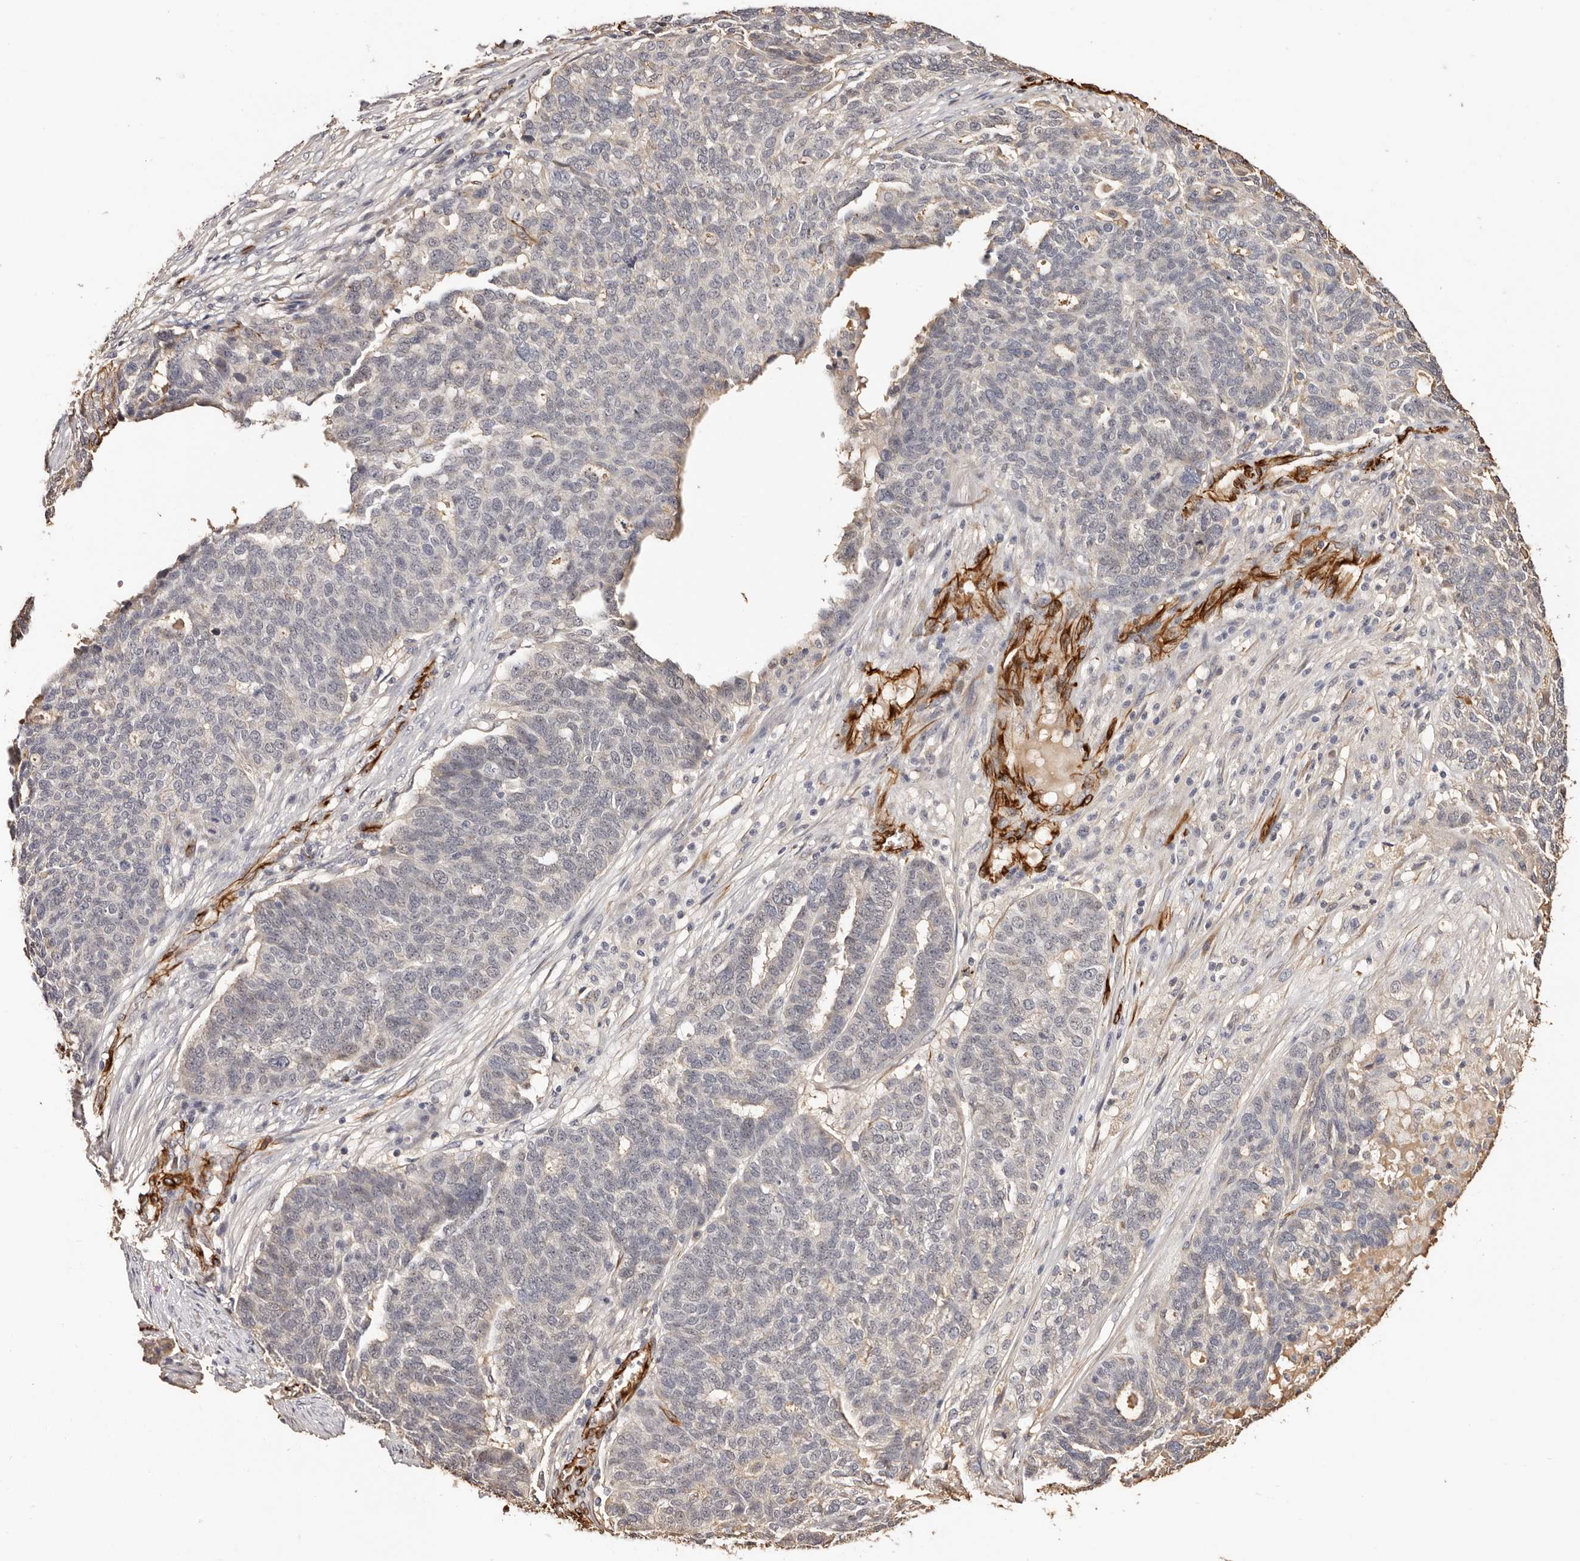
{"staining": {"intensity": "negative", "quantity": "none", "location": "none"}, "tissue": "ovarian cancer", "cell_type": "Tumor cells", "image_type": "cancer", "snomed": [{"axis": "morphology", "description": "Cystadenocarcinoma, serous, NOS"}, {"axis": "topography", "description": "Ovary"}], "caption": "The micrograph exhibits no significant staining in tumor cells of ovarian serous cystadenocarcinoma. (IHC, brightfield microscopy, high magnification).", "gene": "ZNF557", "patient": {"sex": "female", "age": 59}}